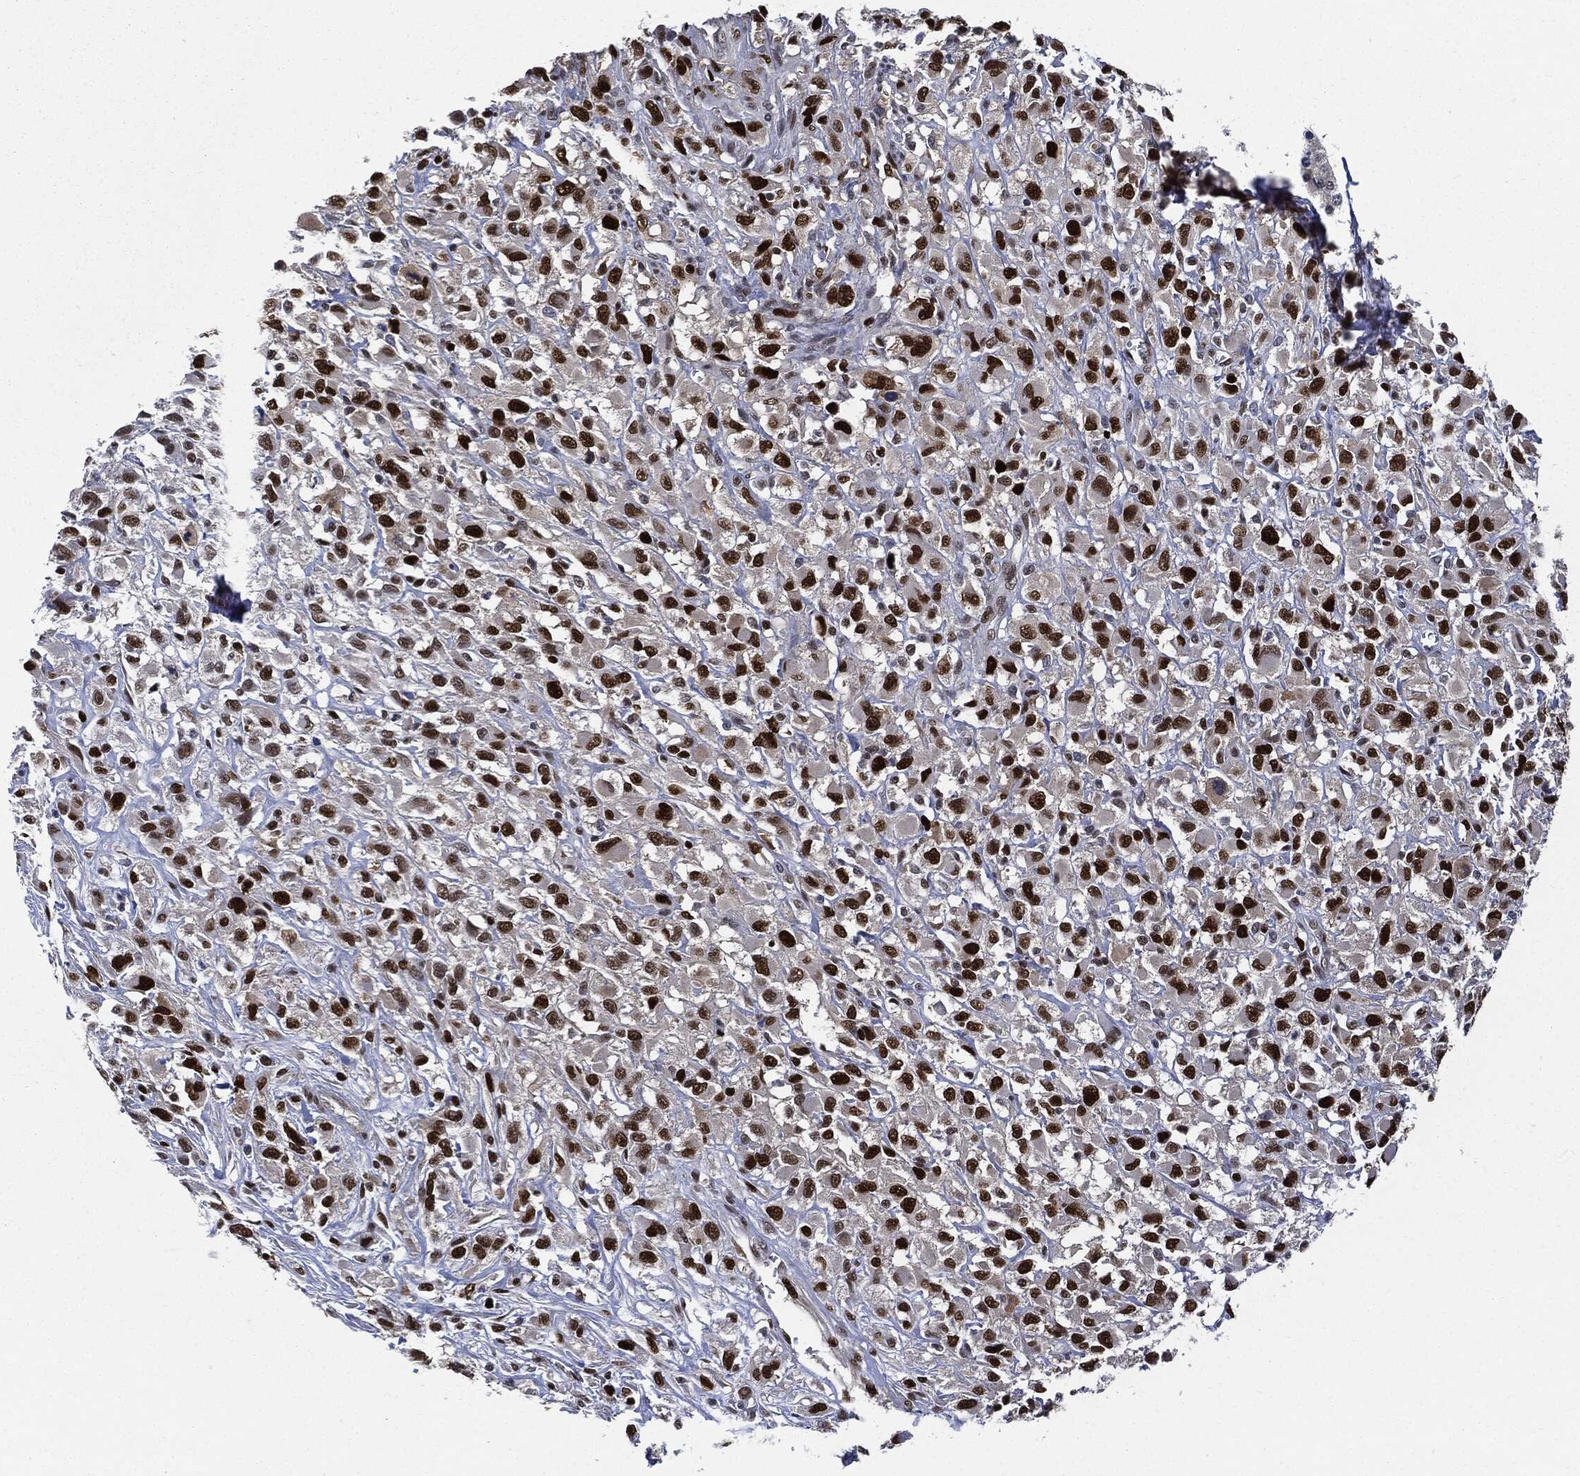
{"staining": {"intensity": "strong", "quantity": ">75%", "location": "nuclear"}, "tissue": "head and neck cancer", "cell_type": "Tumor cells", "image_type": "cancer", "snomed": [{"axis": "morphology", "description": "Squamous cell carcinoma, NOS"}, {"axis": "morphology", "description": "Squamous cell carcinoma, metastatic, NOS"}, {"axis": "topography", "description": "Oral tissue"}, {"axis": "topography", "description": "Head-Neck"}], "caption": "Protein expression analysis of human head and neck cancer (metastatic squamous cell carcinoma) reveals strong nuclear positivity in about >75% of tumor cells. (DAB (3,3'-diaminobenzidine) IHC, brown staining for protein, blue staining for nuclei).", "gene": "PCNA", "patient": {"sex": "female", "age": 85}}